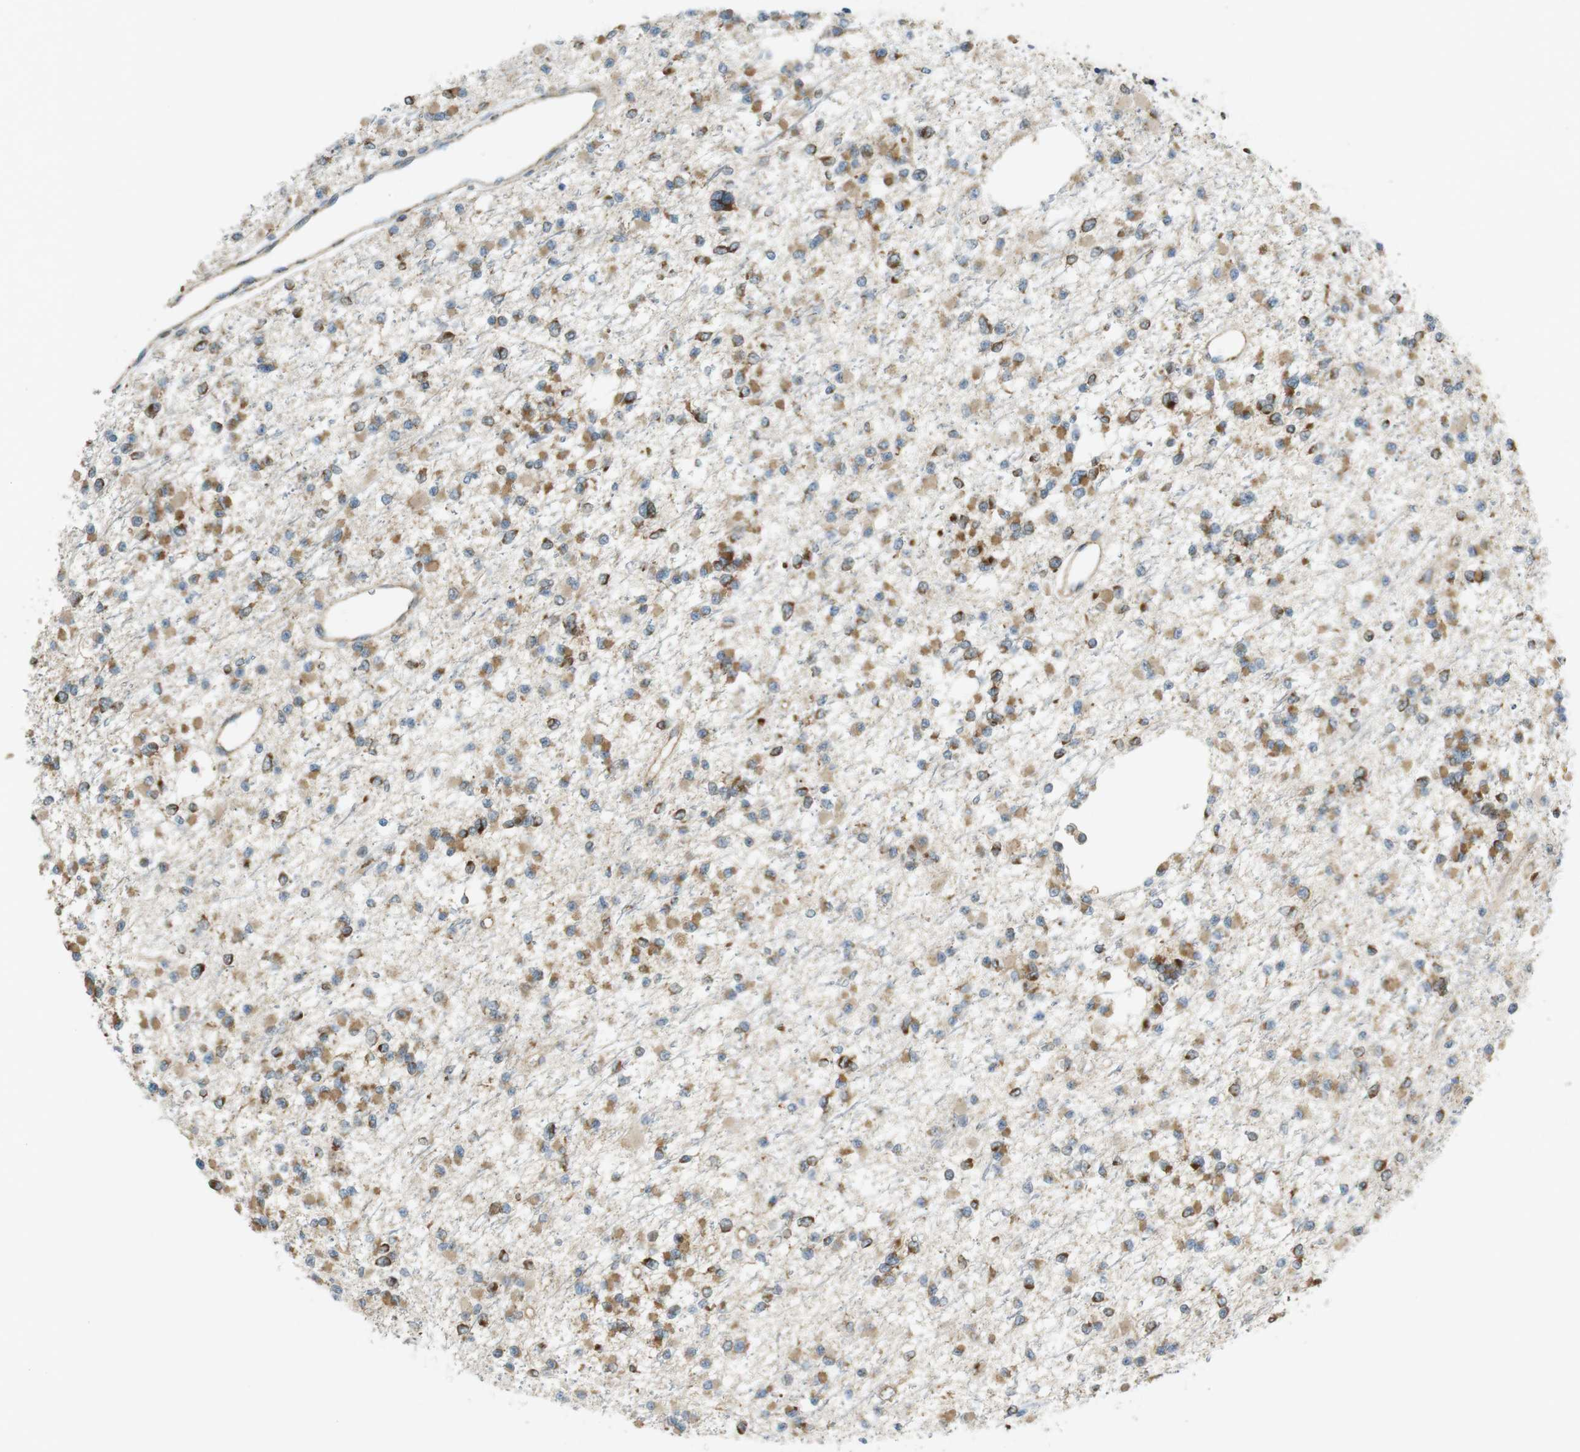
{"staining": {"intensity": "weak", "quantity": ">75%", "location": "cytoplasmic/membranous"}, "tissue": "glioma", "cell_type": "Tumor cells", "image_type": "cancer", "snomed": [{"axis": "morphology", "description": "Glioma, malignant, Low grade"}, {"axis": "topography", "description": "Brain"}], "caption": "IHC (DAB) staining of low-grade glioma (malignant) displays weak cytoplasmic/membranous protein positivity in about >75% of tumor cells.", "gene": "SLC41A1", "patient": {"sex": "female", "age": 22}}